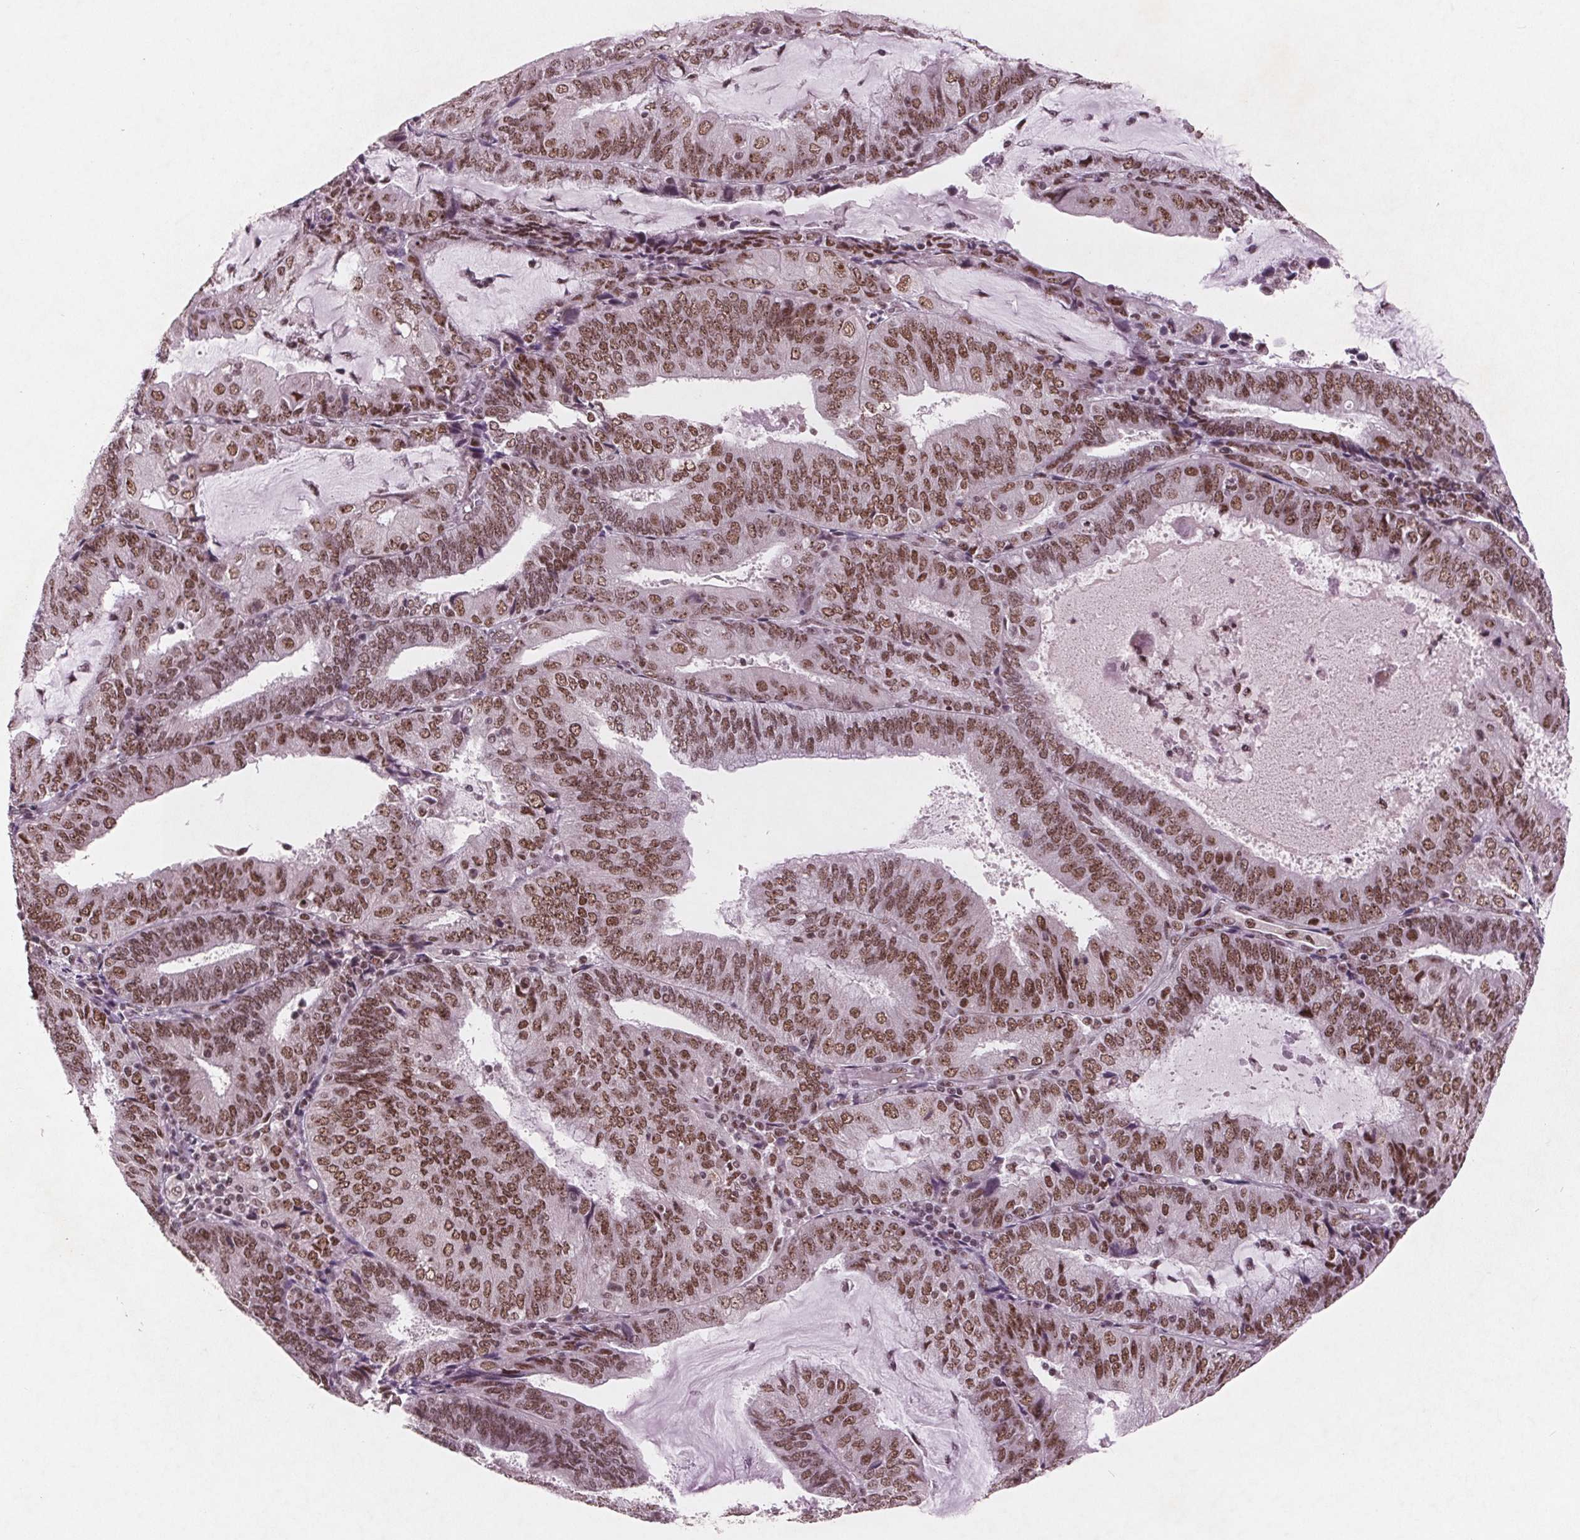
{"staining": {"intensity": "moderate", "quantity": ">75%", "location": "nuclear"}, "tissue": "endometrial cancer", "cell_type": "Tumor cells", "image_type": "cancer", "snomed": [{"axis": "morphology", "description": "Adenocarcinoma, NOS"}, {"axis": "topography", "description": "Endometrium"}], "caption": "Adenocarcinoma (endometrial) tissue displays moderate nuclear positivity in about >75% of tumor cells, visualized by immunohistochemistry.", "gene": "RPS6KA2", "patient": {"sex": "female", "age": 81}}